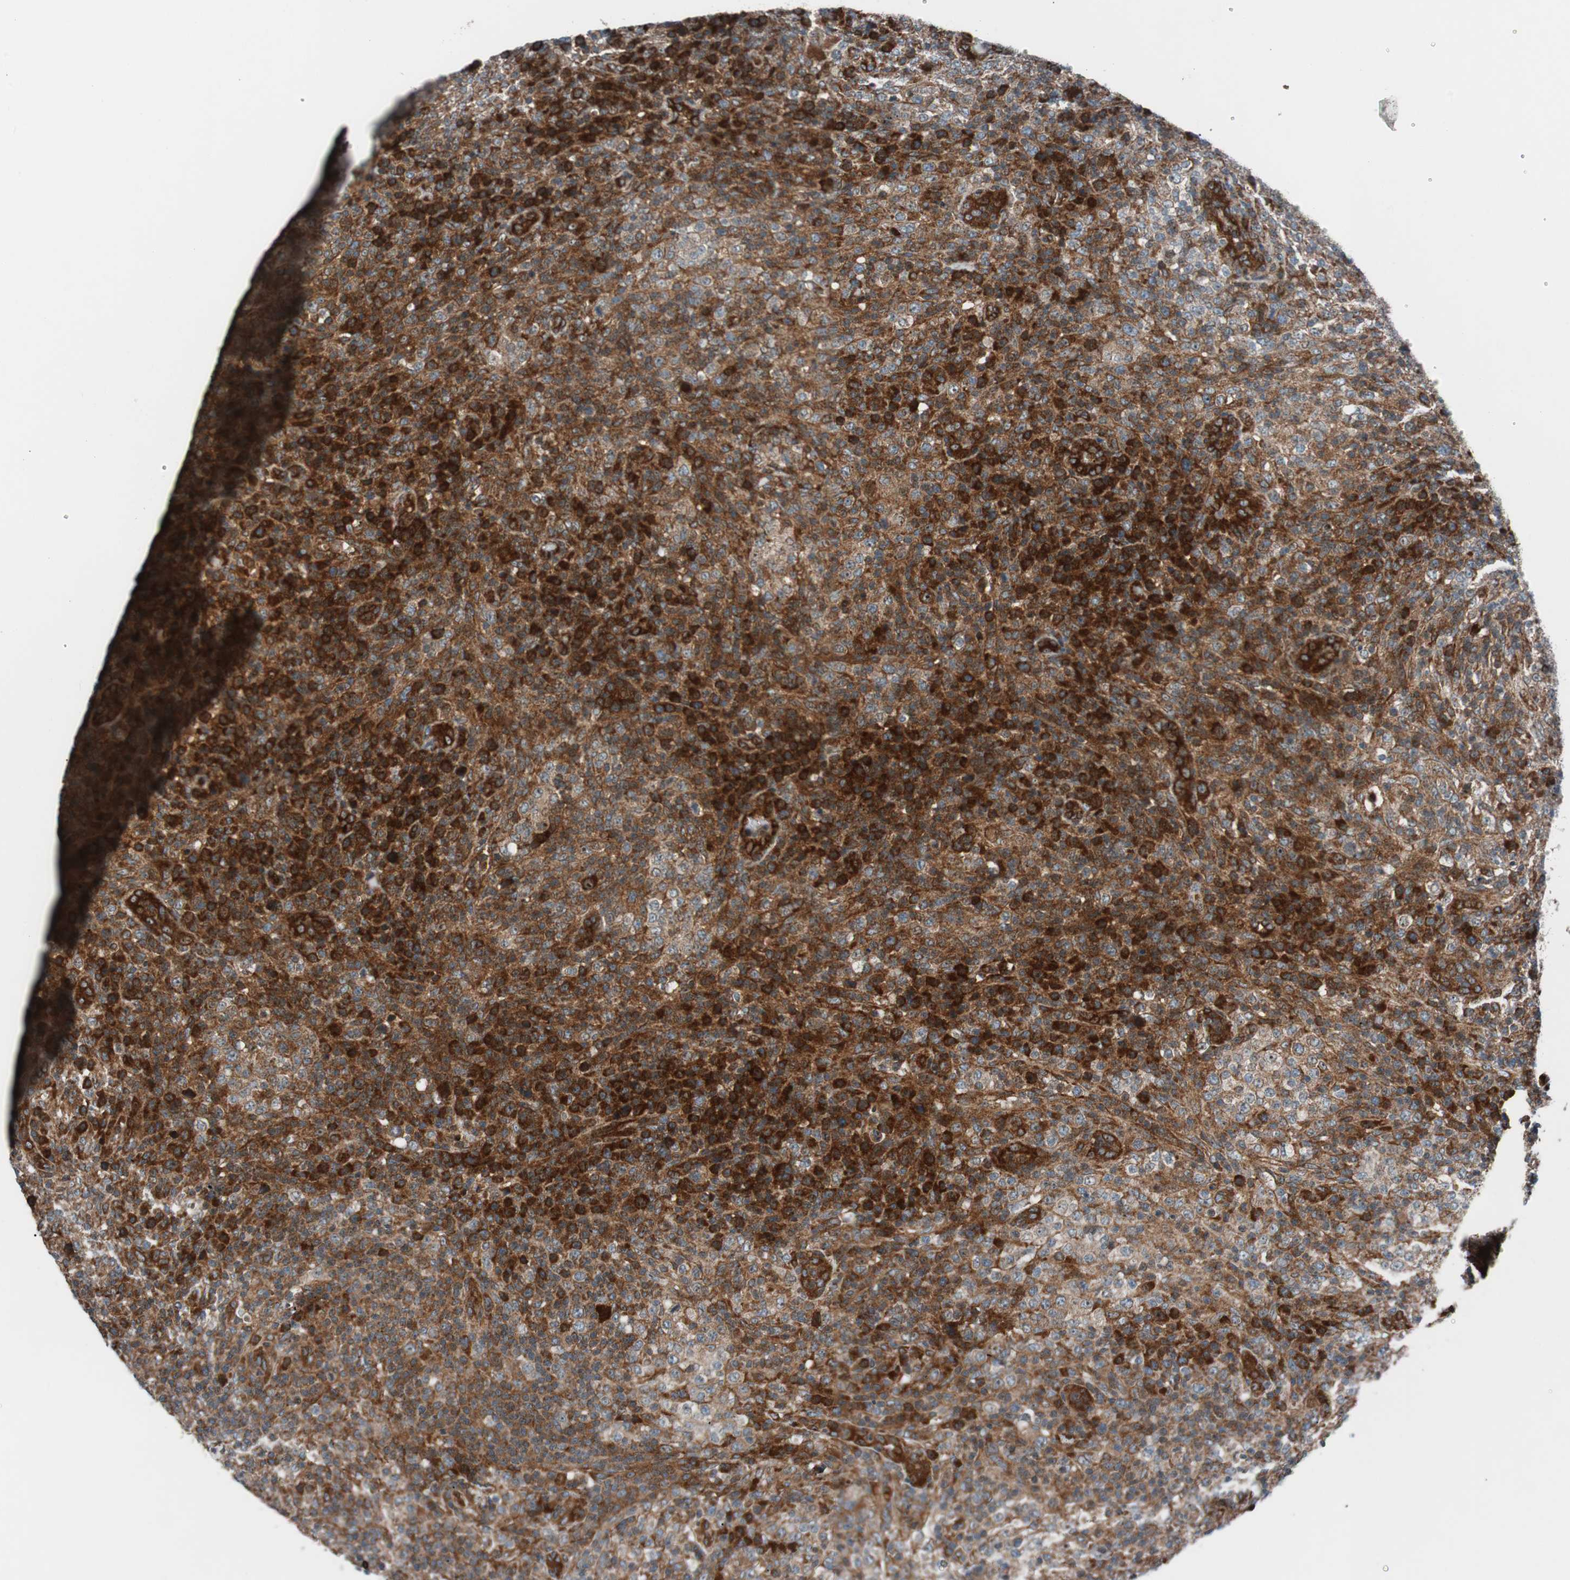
{"staining": {"intensity": "strong", "quantity": ">75%", "location": "cytoplasmic/membranous"}, "tissue": "lymphoma", "cell_type": "Tumor cells", "image_type": "cancer", "snomed": [{"axis": "morphology", "description": "Malignant lymphoma, non-Hodgkin's type, High grade"}, {"axis": "topography", "description": "Lymph node"}], "caption": "The histopathology image reveals a brown stain indicating the presence of a protein in the cytoplasmic/membranous of tumor cells in lymphoma.", "gene": "CCL14", "patient": {"sex": "female", "age": 76}}